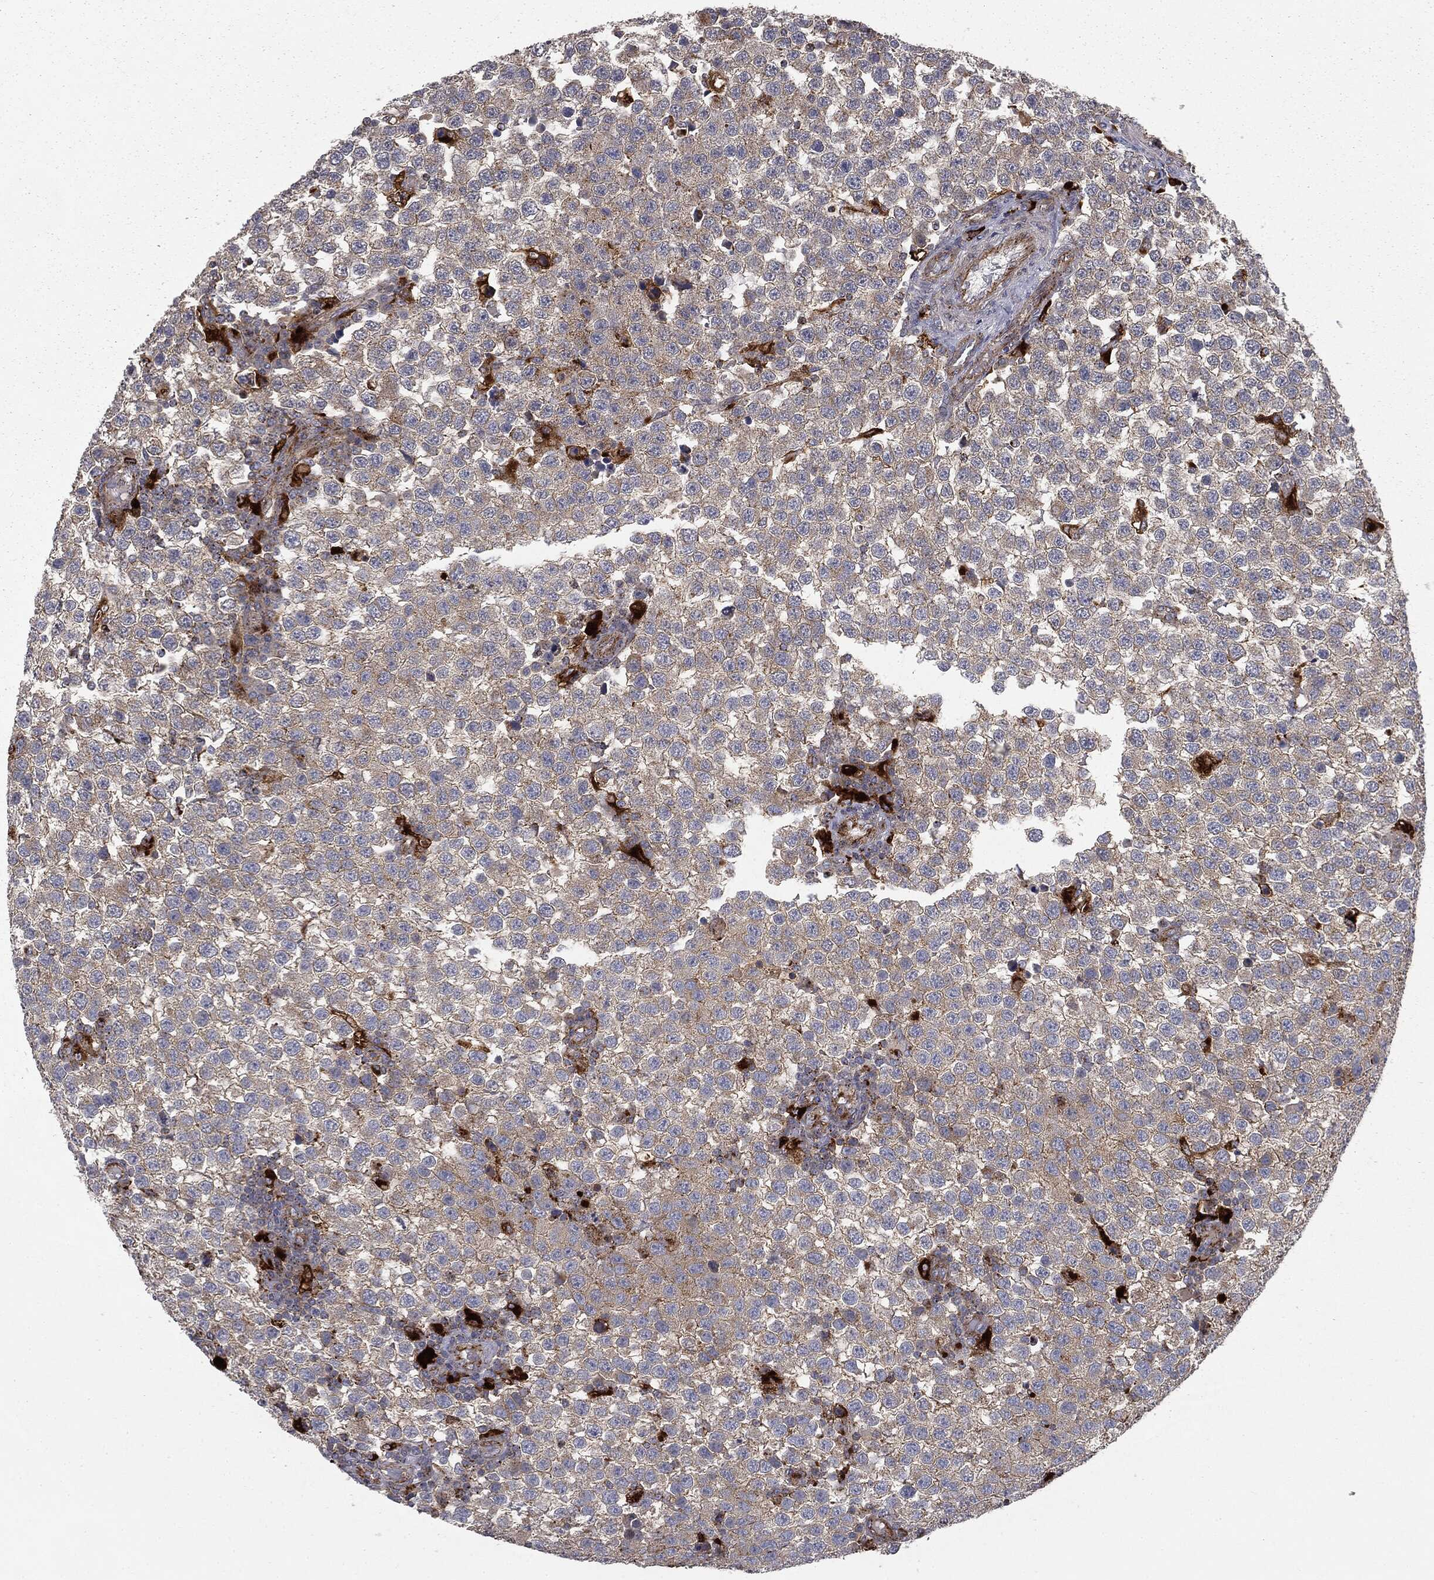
{"staining": {"intensity": "weak", "quantity": "<25%", "location": "cytoplasmic/membranous"}, "tissue": "testis cancer", "cell_type": "Tumor cells", "image_type": "cancer", "snomed": [{"axis": "morphology", "description": "Seminoma, NOS"}, {"axis": "topography", "description": "Testis"}], "caption": "Testis cancer was stained to show a protein in brown. There is no significant staining in tumor cells. (Immunohistochemistry (ihc), brightfield microscopy, high magnification).", "gene": "CTSA", "patient": {"sex": "male", "age": 34}}